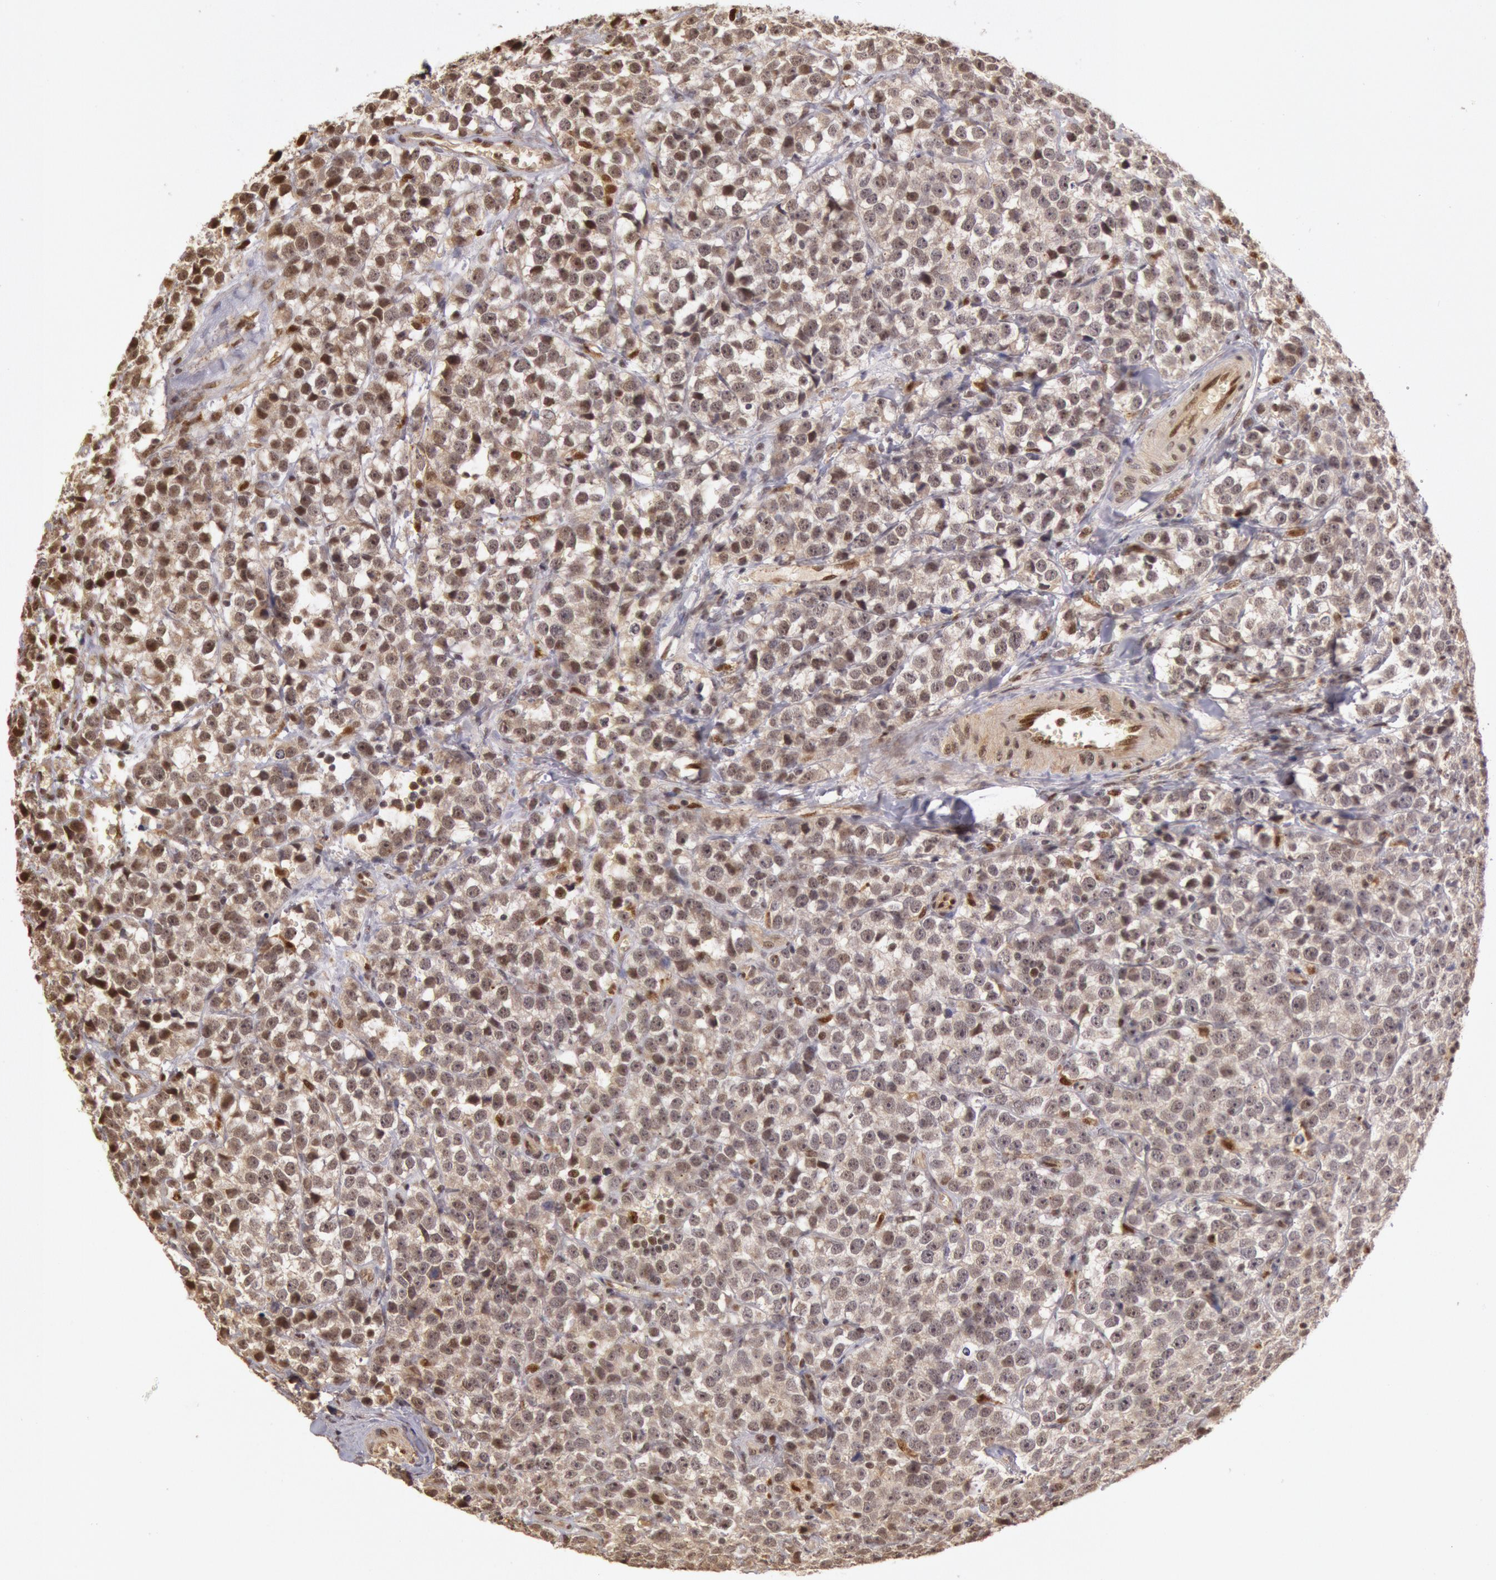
{"staining": {"intensity": "weak", "quantity": "25%-75%", "location": "nuclear"}, "tissue": "testis cancer", "cell_type": "Tumor cells", "image_type": "cancer", "snomed": [{"axis": "morphology", "description": "Seminoma, NOS"}, {"axis": "topography", "description": "Testis"}], "caption": "Immunohistochemistry (IHC) (DAB (3,3'-diaminobenzidine)) staining of human testis seminoma reveals weak nuclear protein expression in approximately 25%-75% of tumor cells.", "gene": "LIG4", "patient": {"sex": "male", "age": 25}}